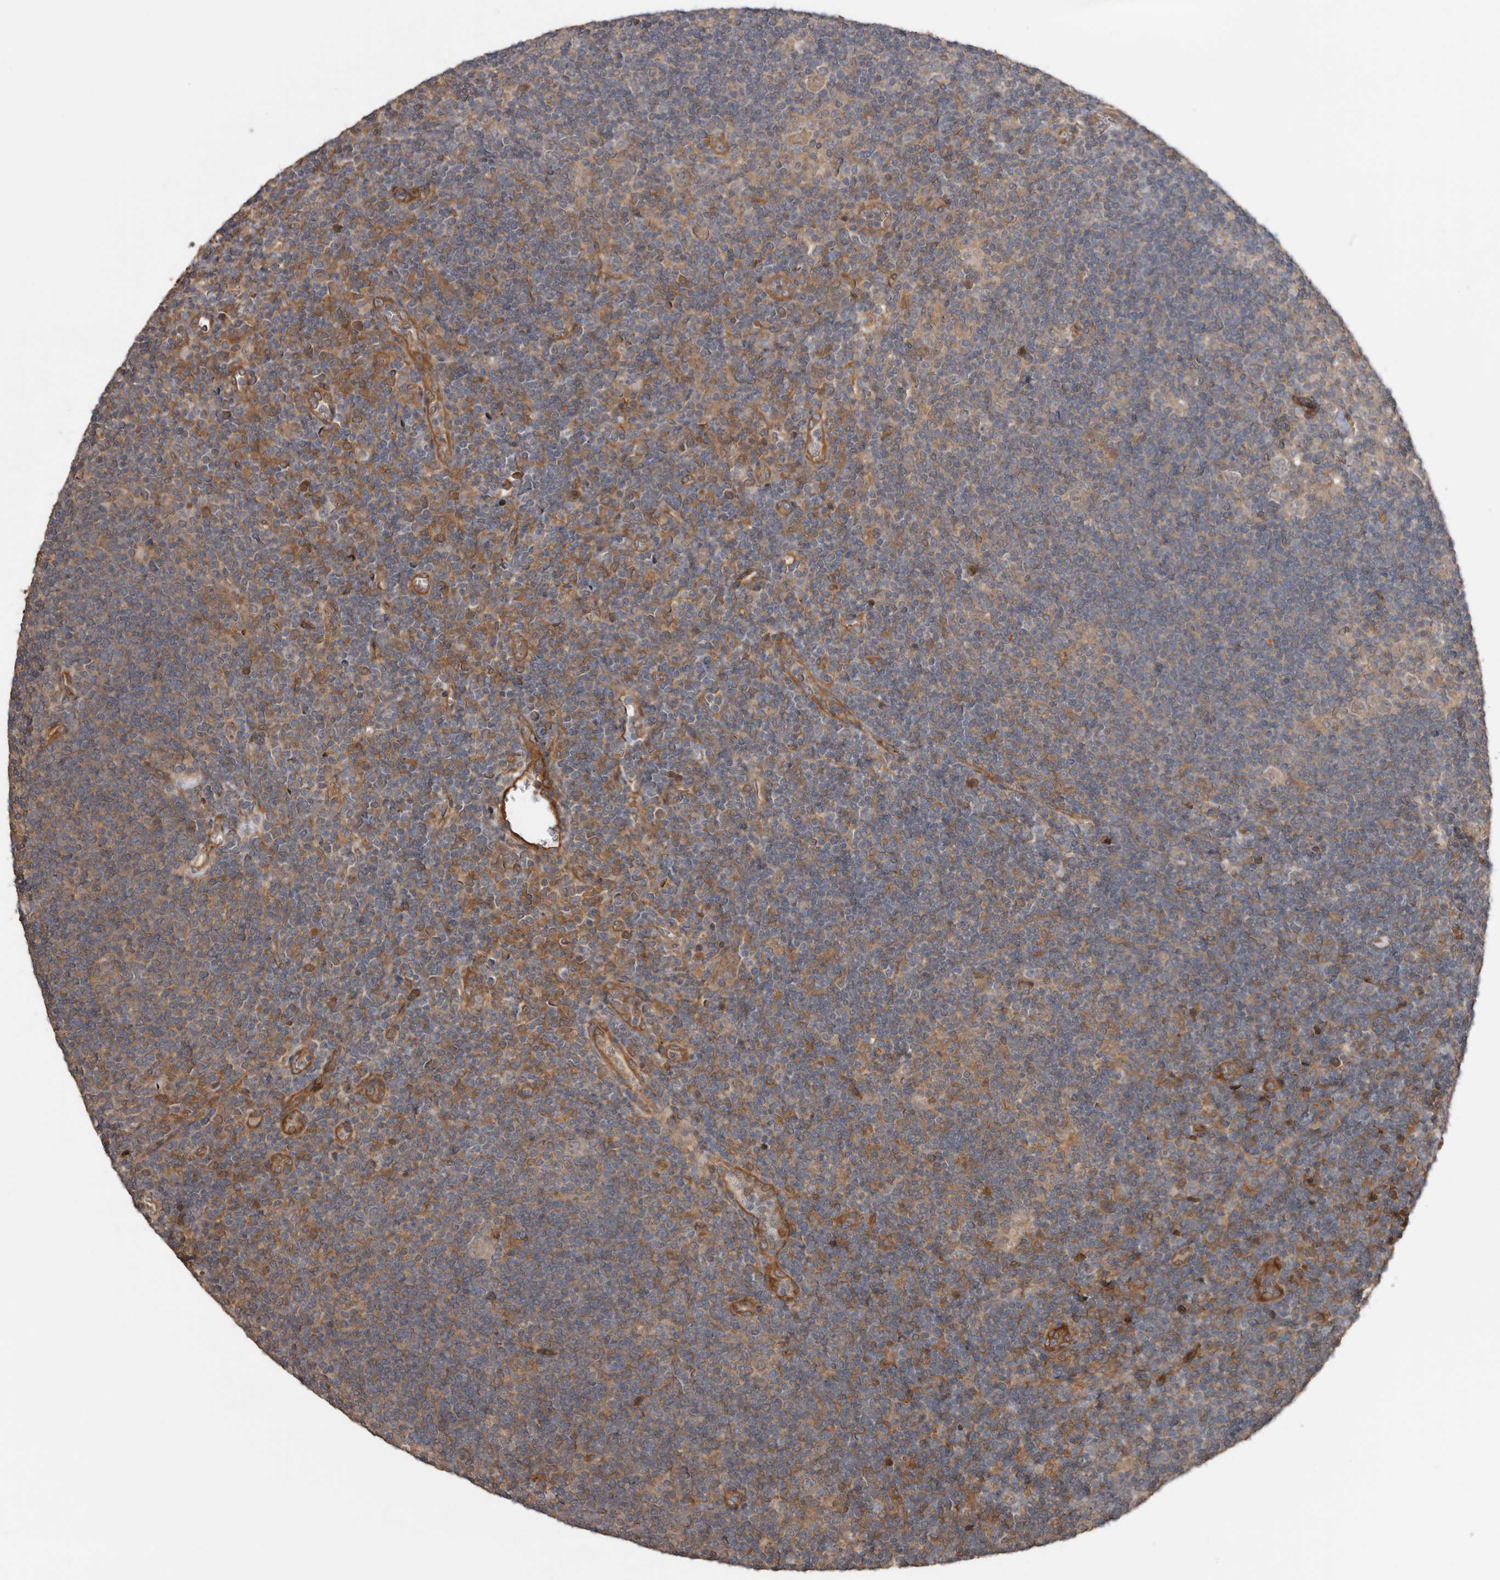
{"staining": {"intensity": "weak", "quantity": ">75%", "location": "cytoplasmic/membranous"}, "tissue": "lymphoma", "cell_type": "Tumor cells", "image_type": "cancer", "snomed": [{"axis": "morphology", "description": "Hodgkin's disease, NOS"}, {"axis": "topography", "description": "Lymph node"}], "caption": "IHC (DAB (3,3'-diaminobenzidine)) staining of lymphoma shows weak cytoplasmic/membranous protein expression in about >75% of tumor cells.", "gene": "EXOC3L1", "patient": {"sex": "female", "age": 57}}